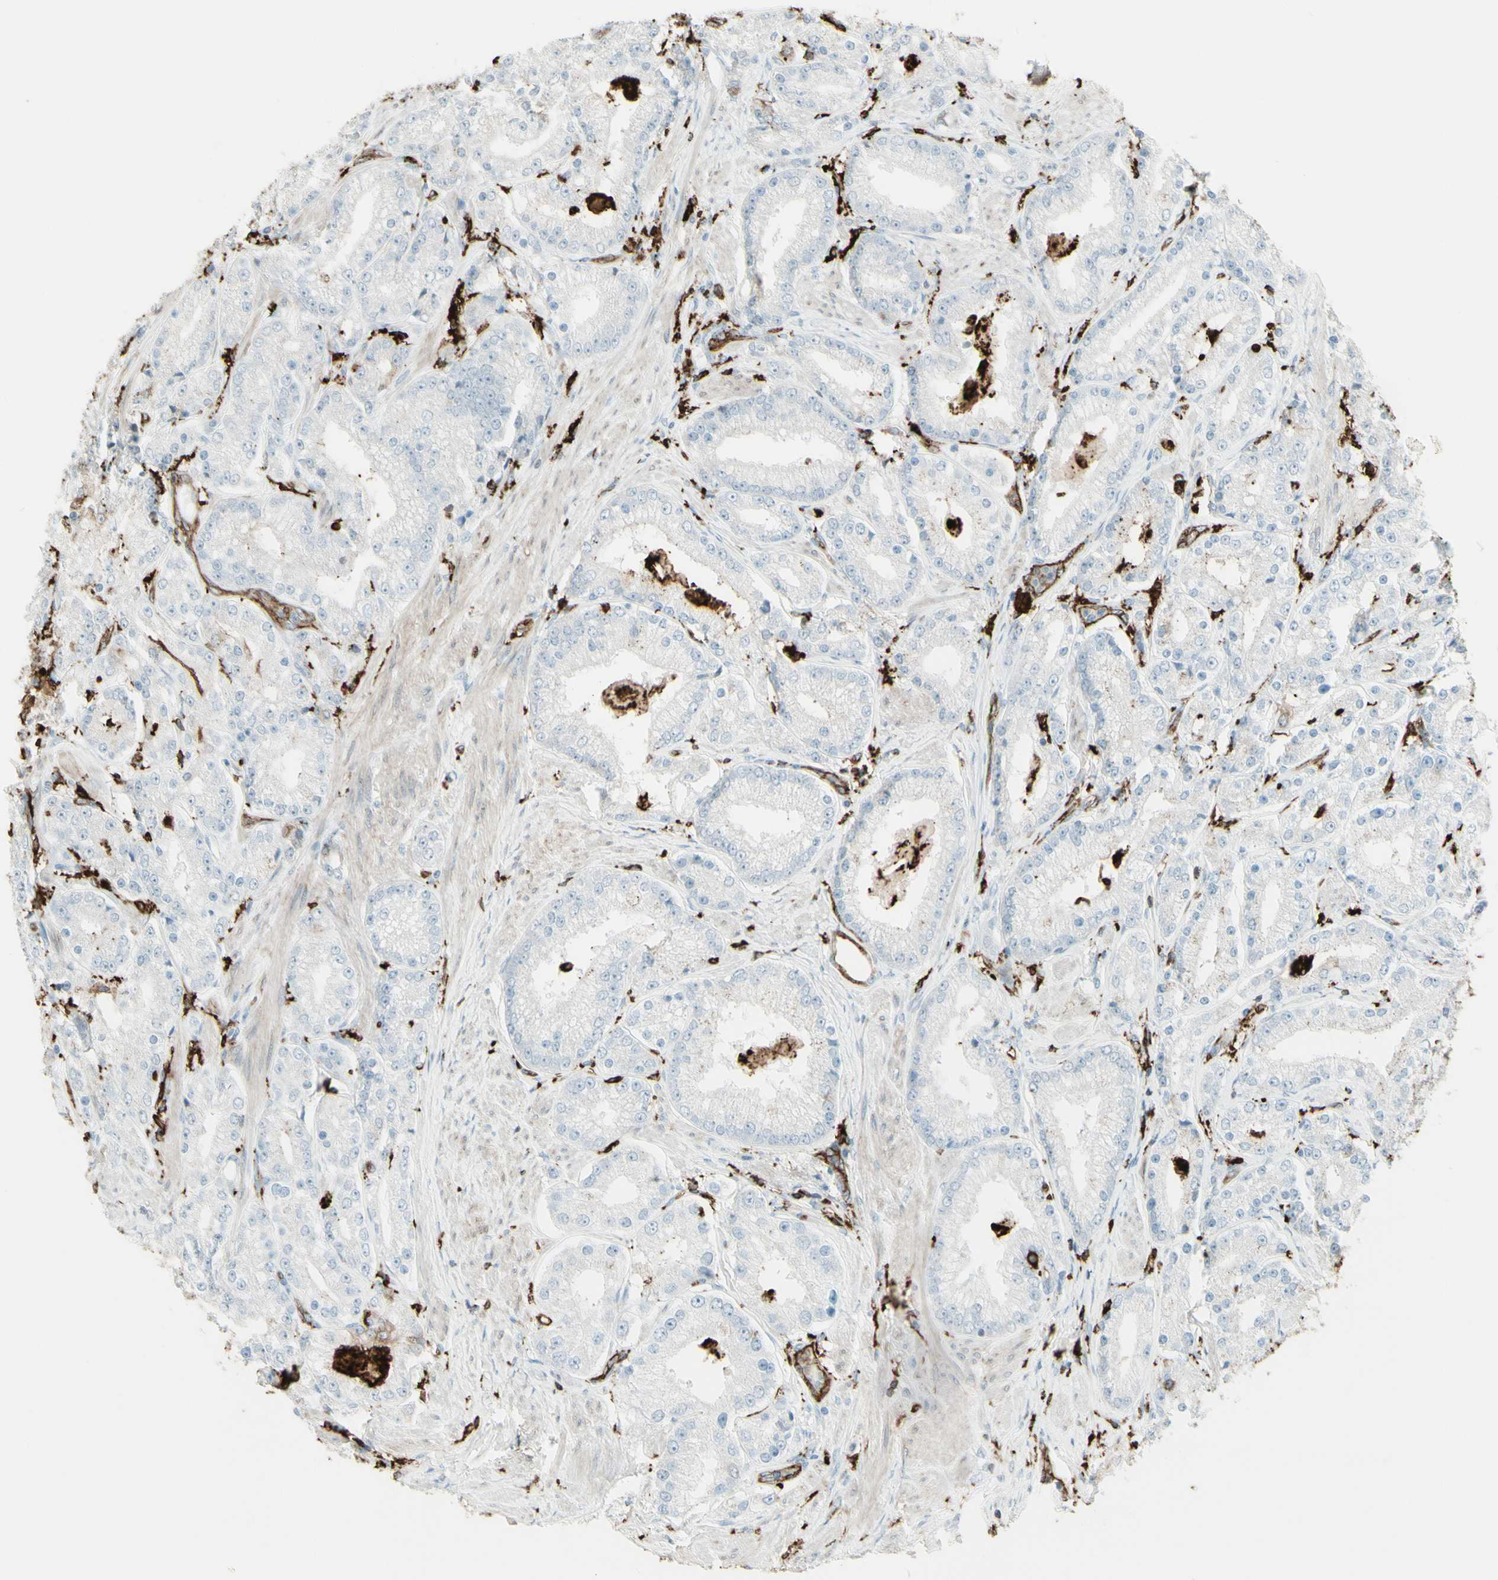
{"staining": {"intensity": "negative", "quantity": "none", "location": "none"}, "tissue": "prostate cancer", "cell_type": "Tumor cells", "image_type": "cancer", "snomed": [{"axis": "morphology", "description": "Adenocarcinoma, Low grade"}, {"axis": "topography", "description": "Prostate"}], "caption": "DAB (3,3'-diaminobenzidine) immunohistochemical staining of human adenocarcinoma (low-grade) (prostate) displays no significant positivity in tumor cells.", "gene": "HLA-DPB1", "patient": {"sex": "male", "age": 63}}